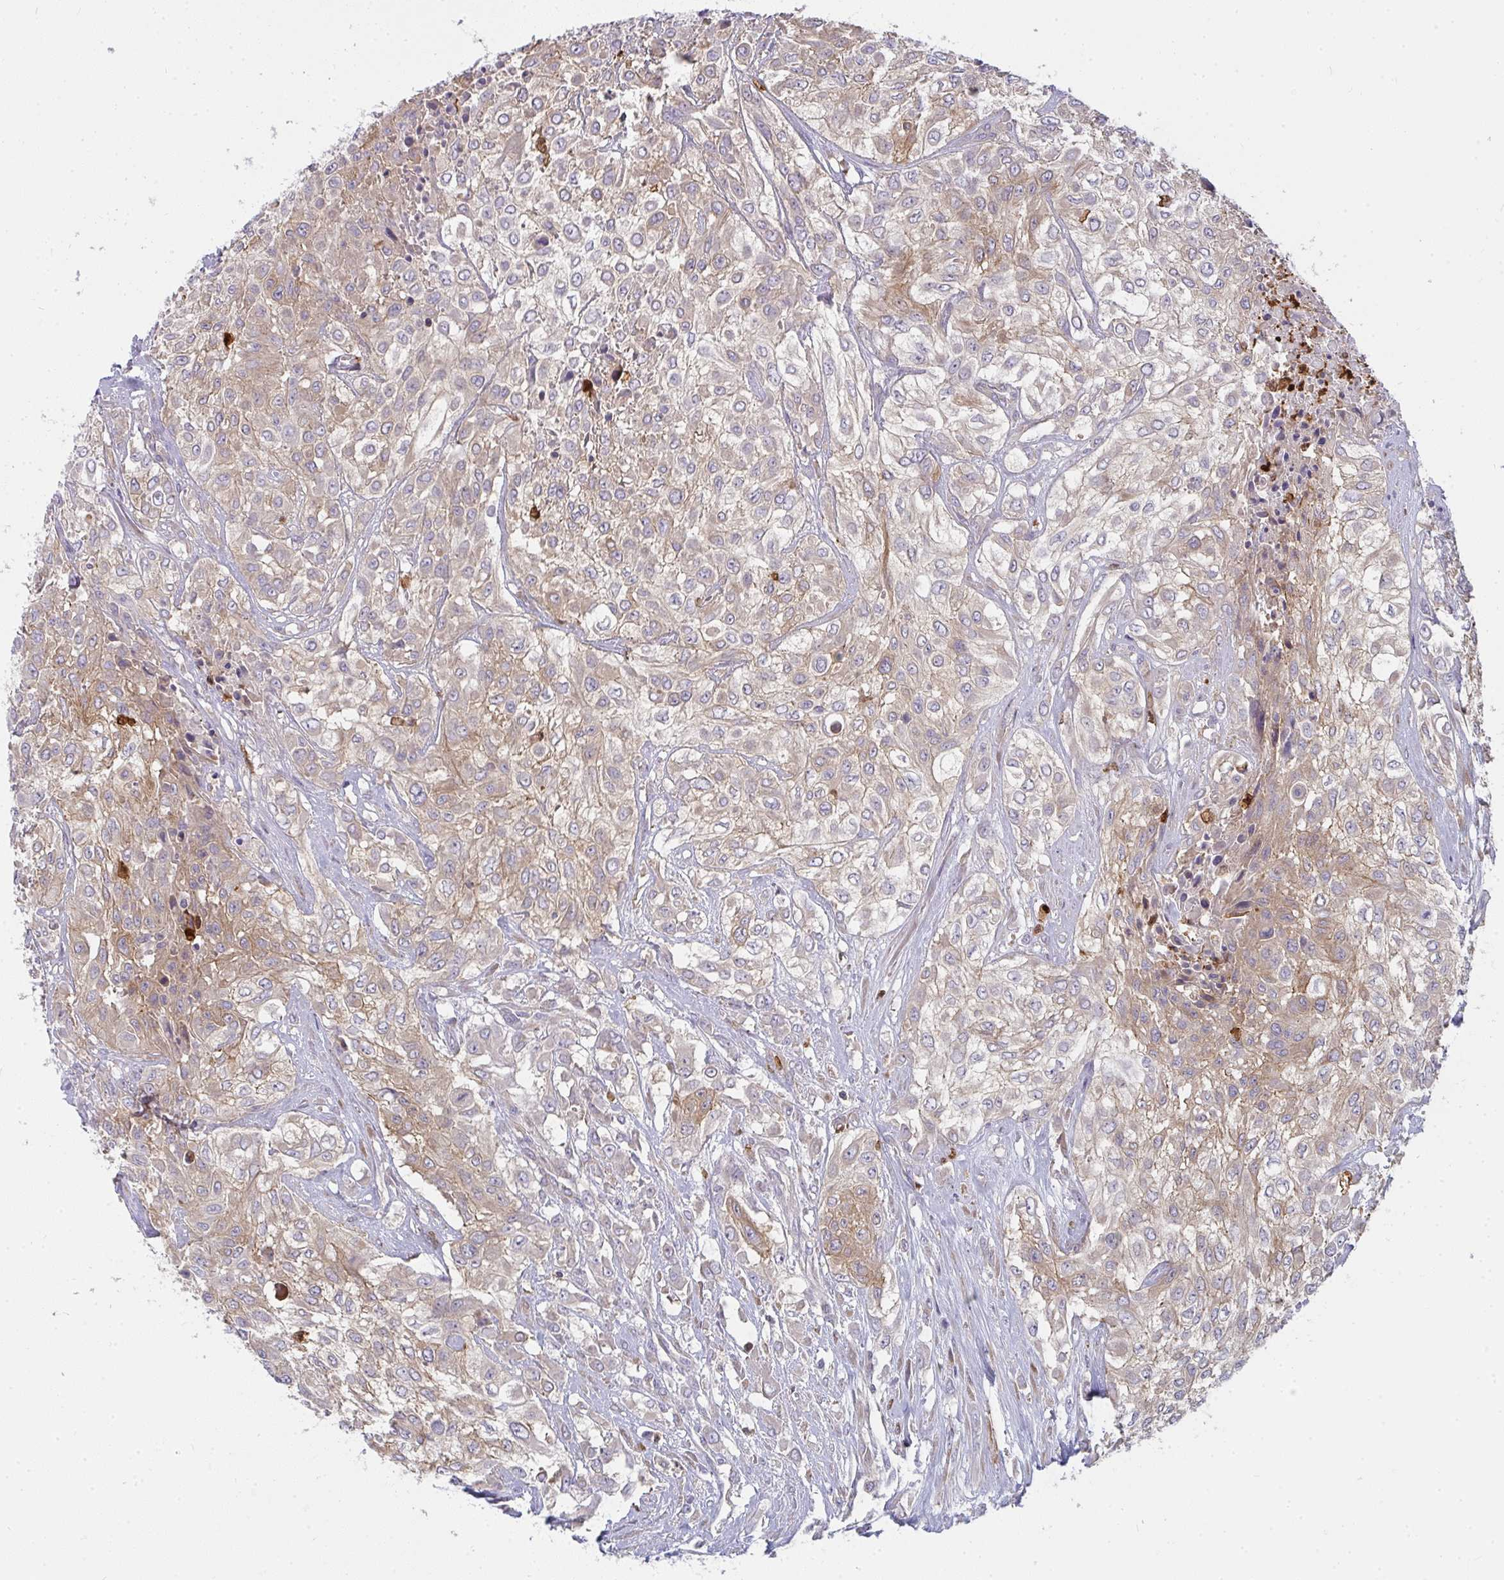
{"staining": {"intensity": "weak", "quantity": ">75%", "location": "cytoplasmic/membranous"}, "tissue": "urothelial cancer", "cell_type": "Tumor cells", "image_type": "cancer", "snomed": [{"axis": "morphology", "description": "Urothelial carcinoma, High grade"}, {"axis": "topography", "description": "Urinary bladder"}], "caption": "High-grade urothelial carcinoma stained with a protein marker exhibits weak staining in tumor cells.", "gene": "CSF3R", "patient": {"sex": "male", "age": 57}}